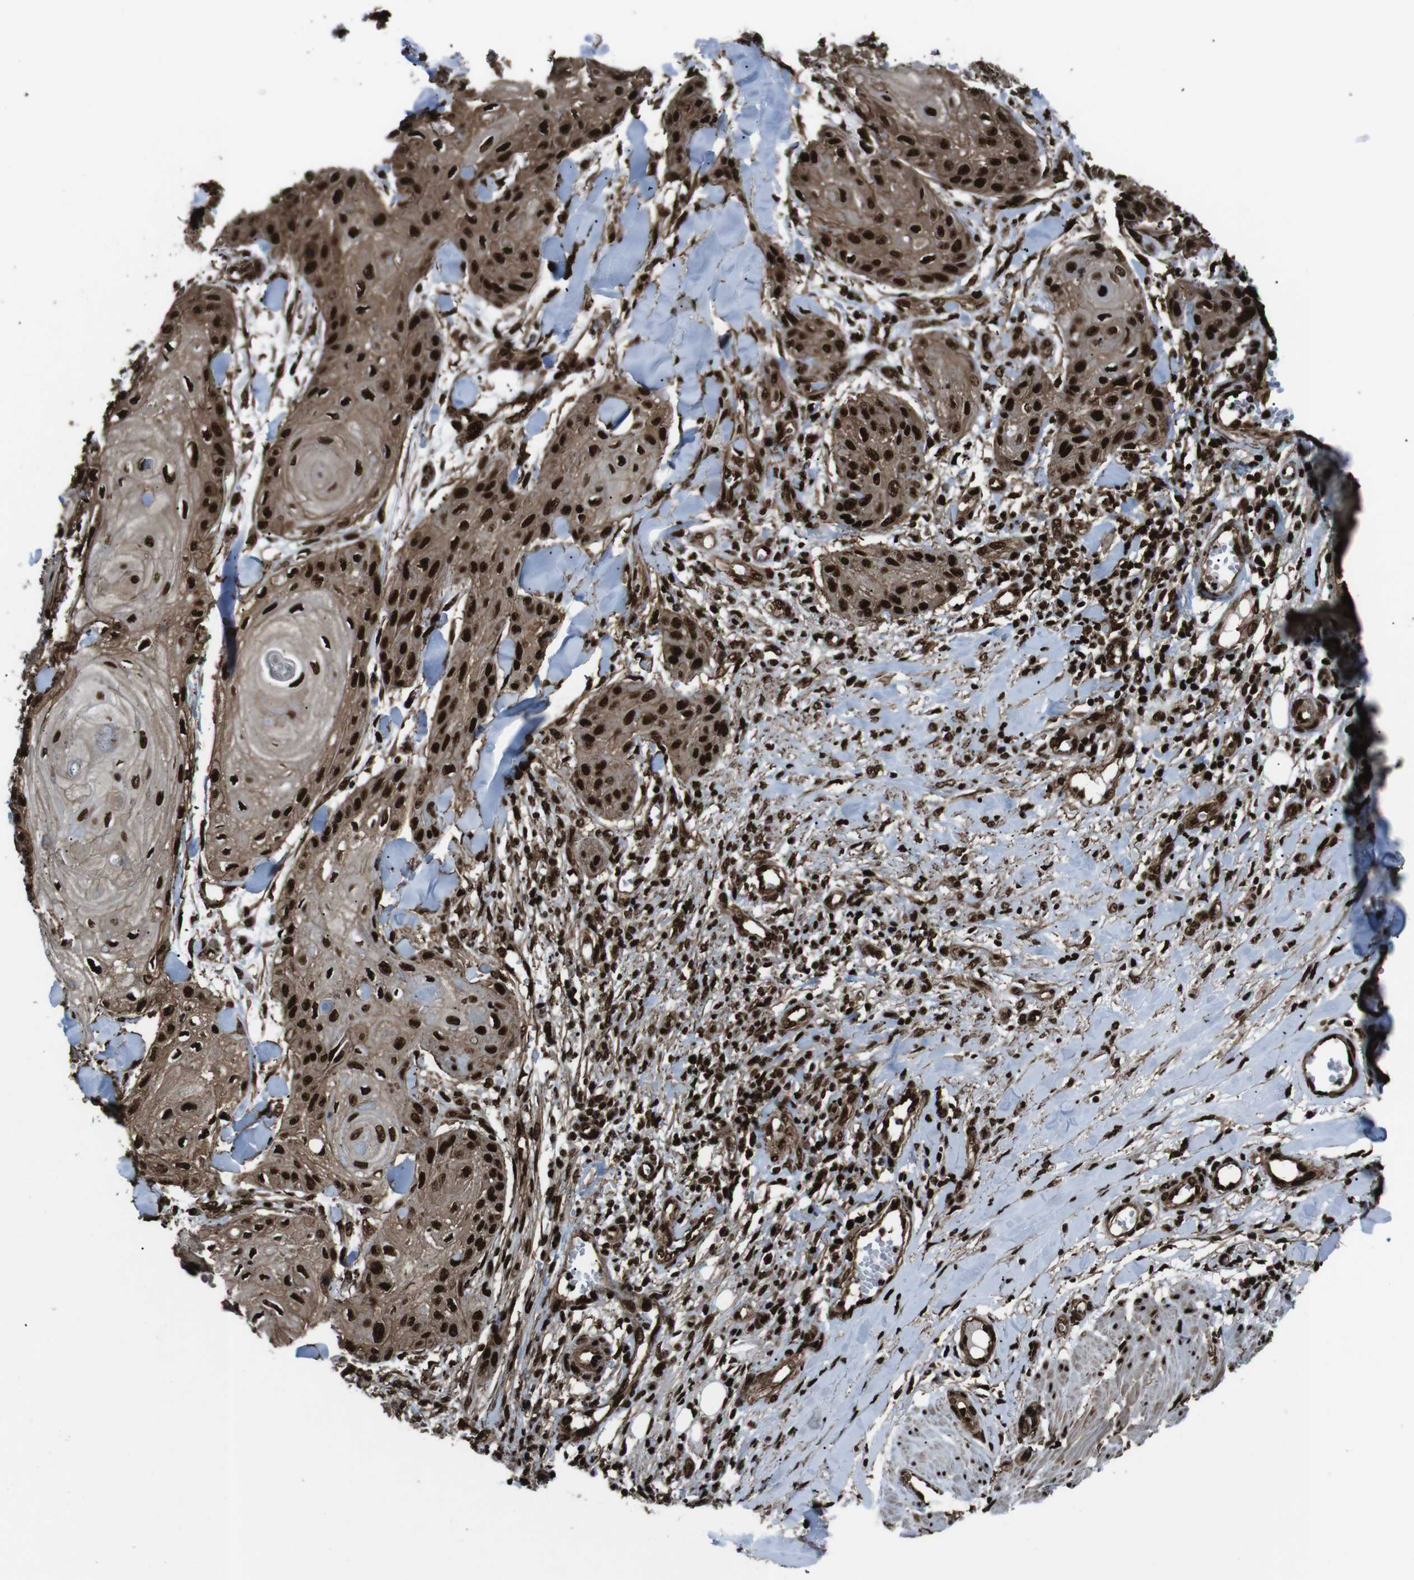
{"staining": {"intensity": "strong", "quantity": ">75%", "location": "cytoplasmic/membranous,nuclear"}, "tissue": "skin cancer", "cell_type": "Tumor cells", "image_type": "cancer", "snomed": [{"axis": "morphology", "description": "Squamous cell carcinoma, NOS"}, {"axis": "topography", "description": "Skin"}], "caption": "Skin cancer (squamous cell carcinoma) stained with a protein marker shows strong staining in tumor cells.", "gene": "HNRNPU", "patient": {"sex": "male", "age": 74}}